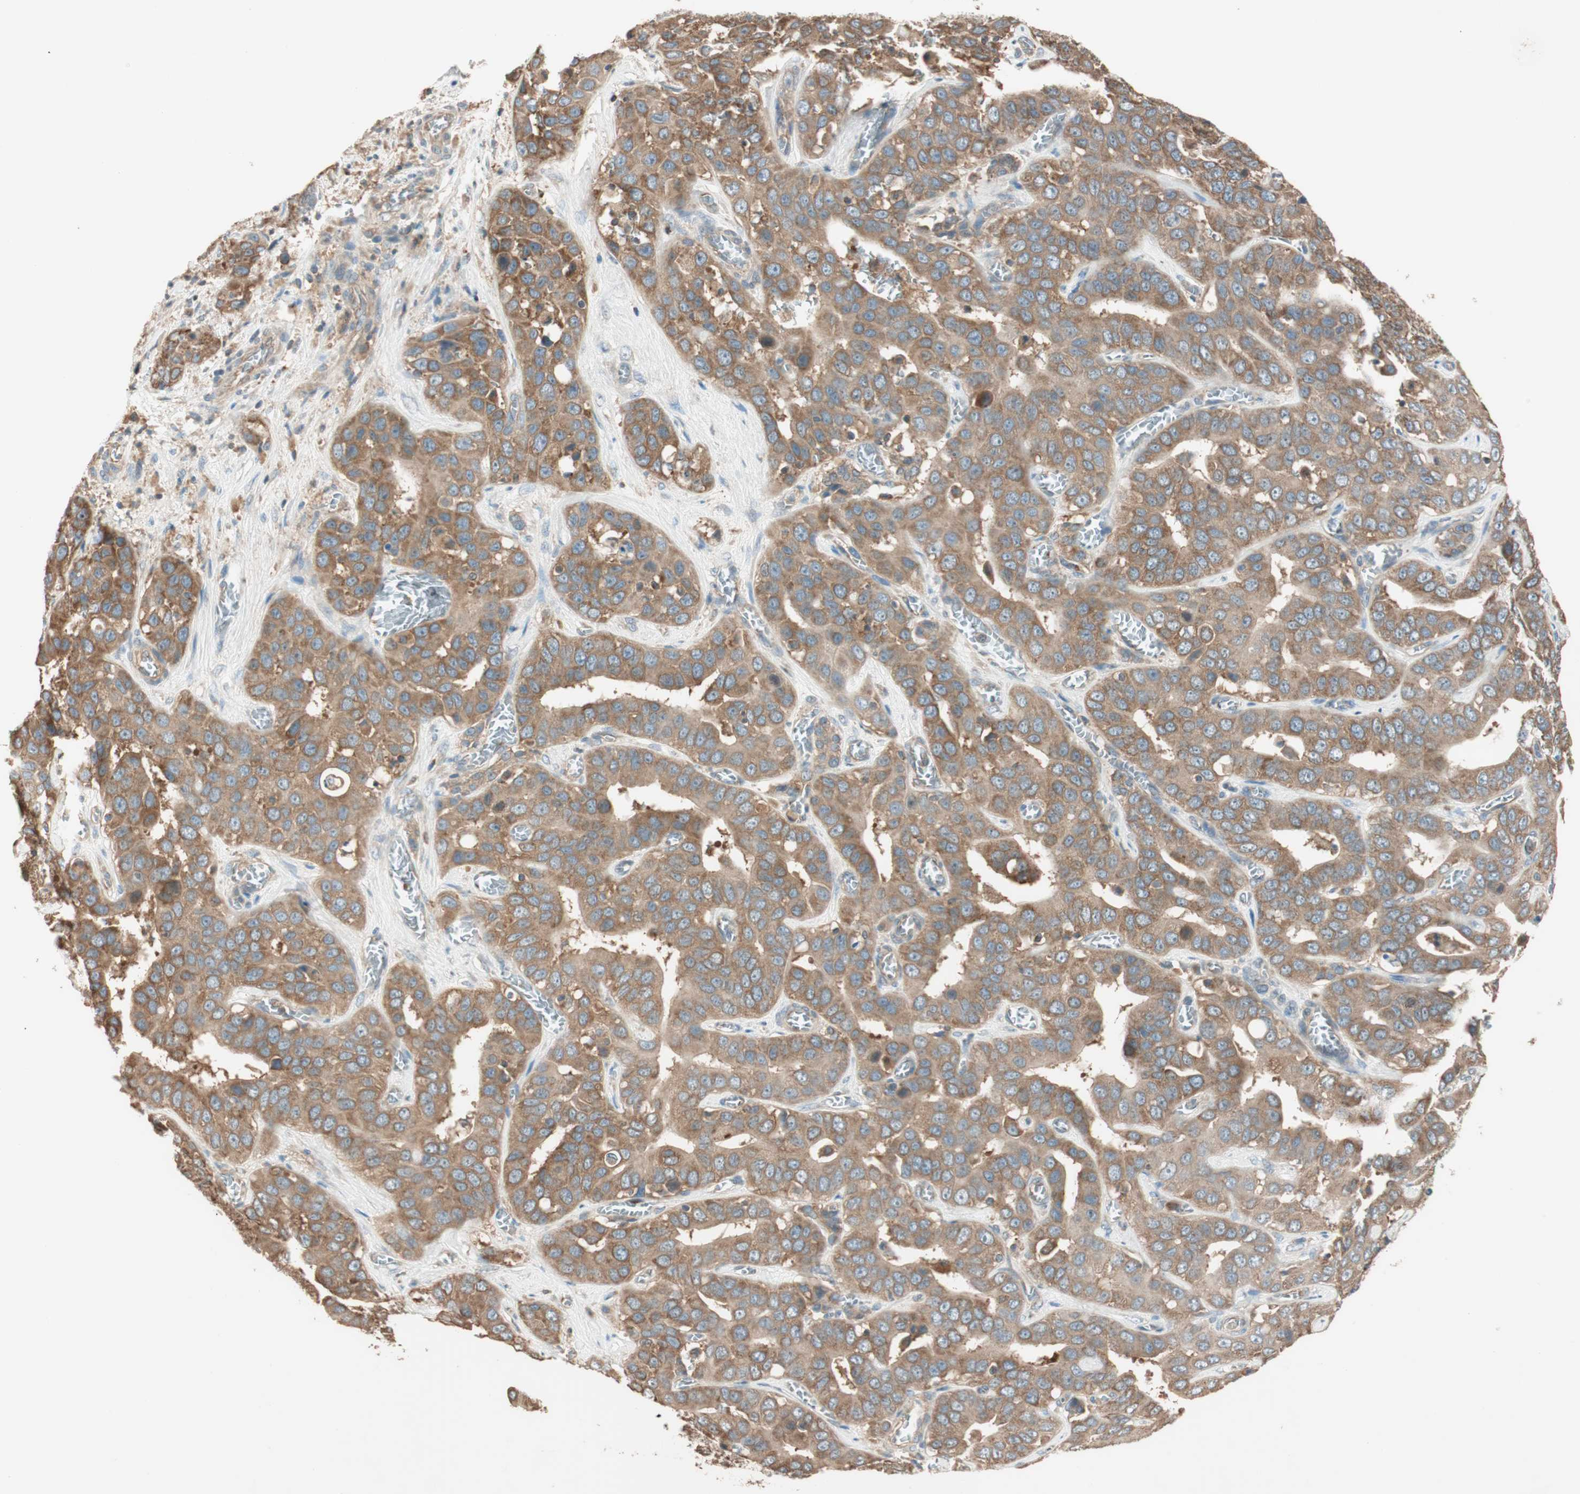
{"staining": {"intensity": "moderate", "quantity": ">75%", "location": "cytoplasmic/membranous"}, "tissue": "liver cancer", "cell_type": "Tumor cells", "image_type": "cancer", "snomed": [{"axis": "morphology", "description": "Cholangiocarcinoma"}, {"axis": "topography", "description": "Liver"}], "caption": "Cholangiocarcinoma (liver) stained with a brown dye demonstrates moderate cytoplasmic/membranous positive staining in approximately >75% of tumor cells.", "gene": "CC2D1A", "patient": {"sex": "female", "age": 52}}